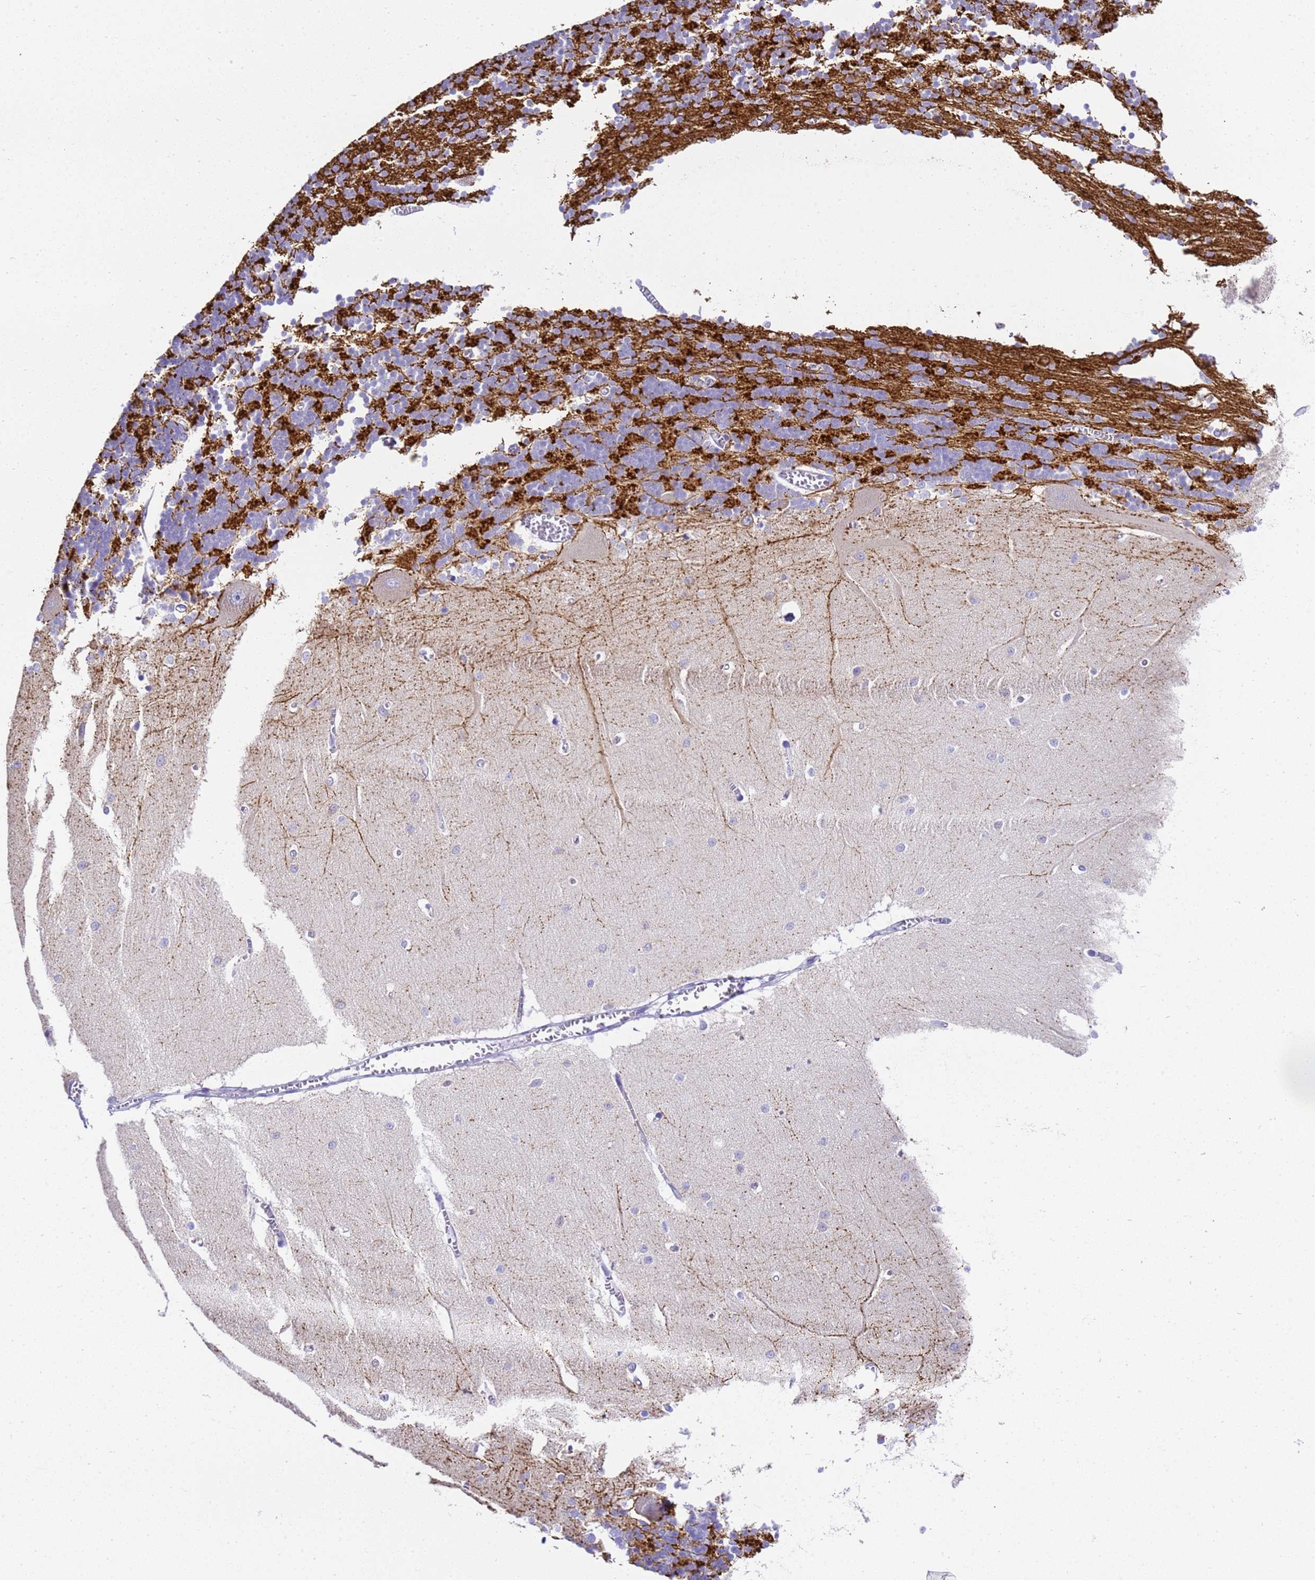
{"staining": {"intensity": "weak", "quantity": "<25%", "location": "cytoplasmic/membranous"}, "tissue": "cerebellum", "cell_type": "Cells in granular layer", "image_type": "normal", "snomed": [{"axis": "morphology", "description": "Normal tissue, NOS"}, {"axis": "topography", "description": "Cerebellum"}], "caption": "DAB (3,3'-diaminobenzidine) immunohistochemical staining of normal human cerebellum reveals no significant staining in cells in granular layer. Nuclei are stained in blue.", "gene": "FAM72A", "patient": {"sex": "male", "age": 37}}